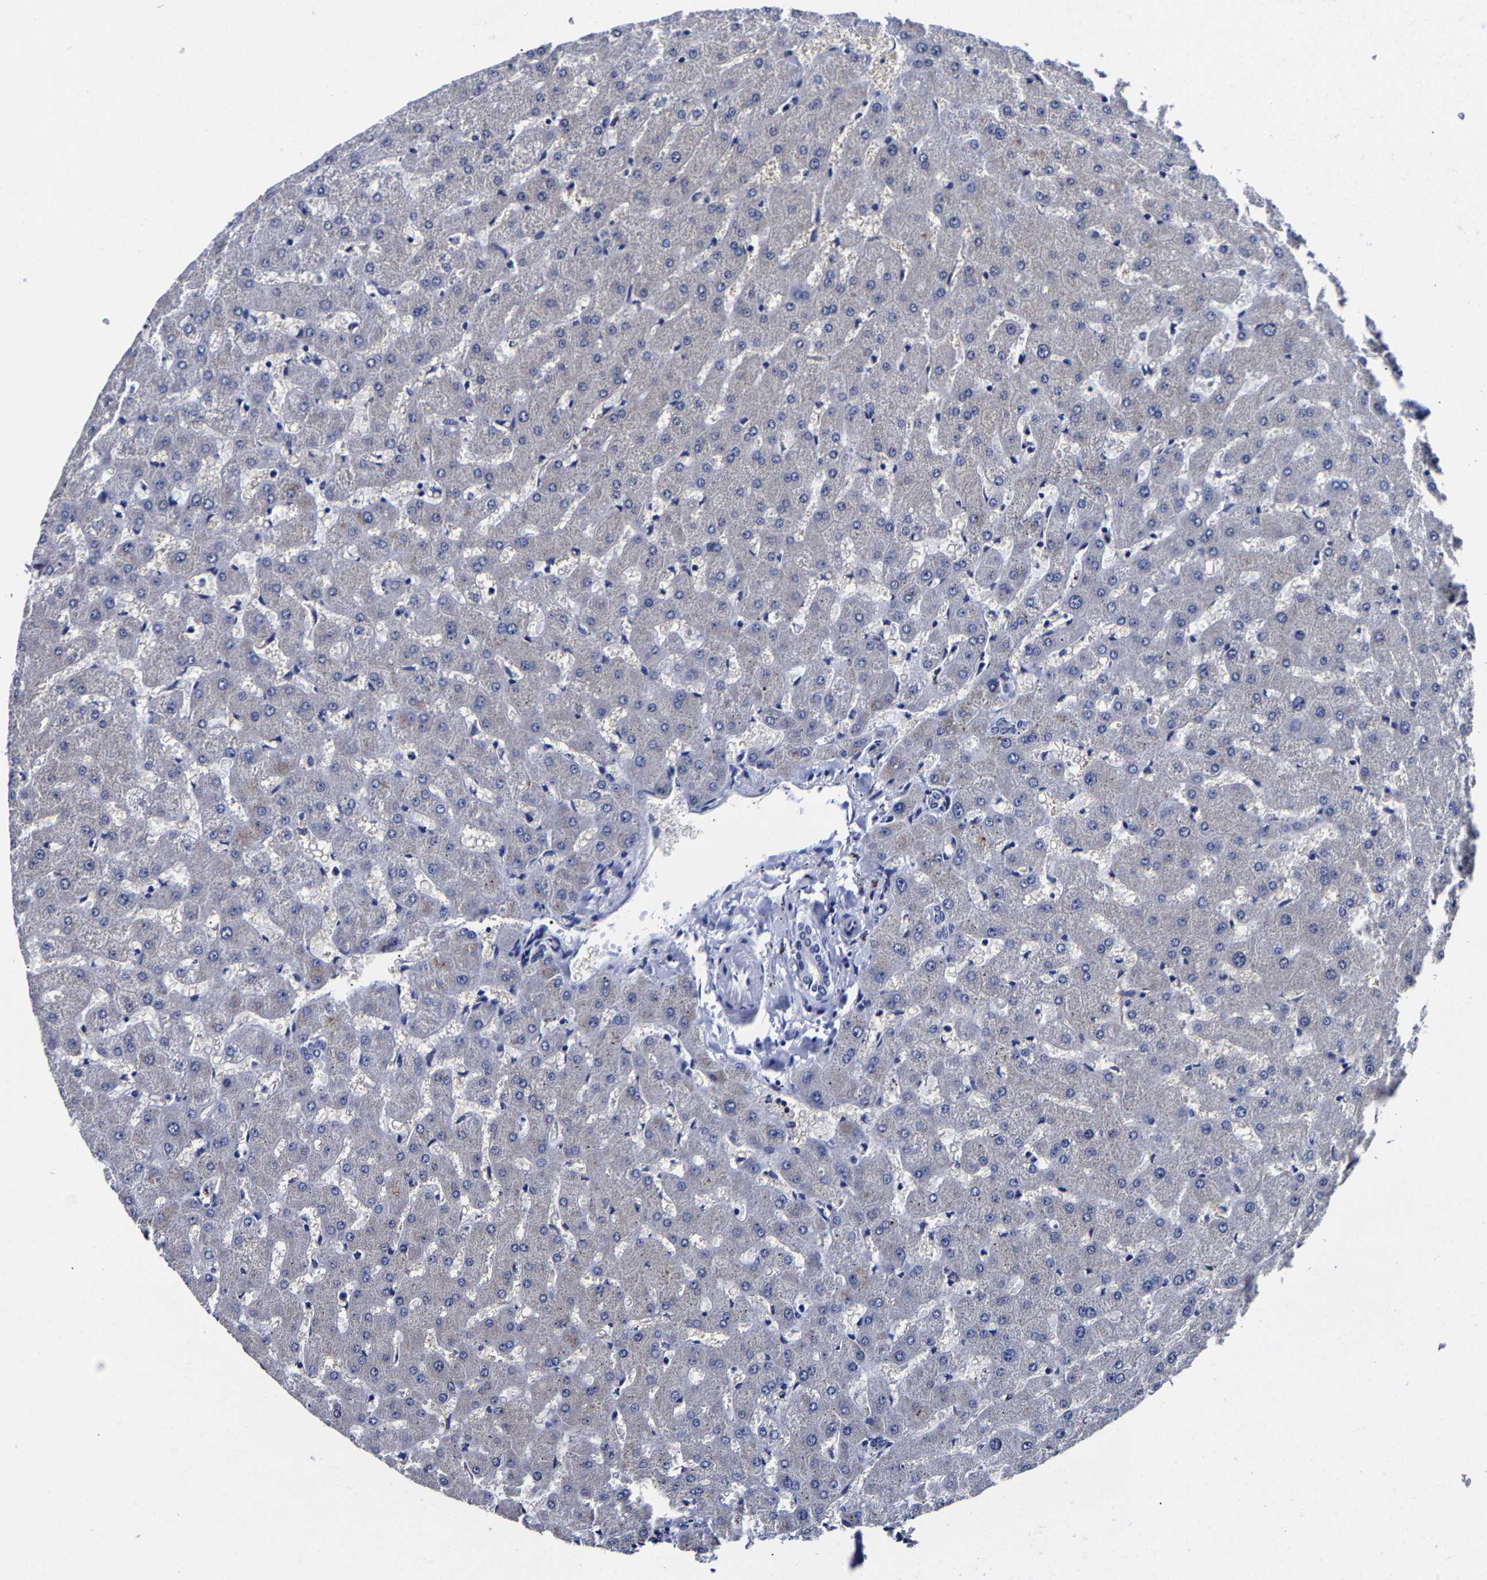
{"staining": {"intensity": "negative", "quantity": "none", "location": "none"}, "tissue": "liver", "cell_type": "Cholangiocytes", "image_type": "normal", "snomed": [{"axis": "morphology", "description": "Normal tissue, NOS"}, {"axis": "topography", "description": "Liver"}], "caption": "Human liver stained for a protein using IHC demonstrates no staining in cholangiocytes.", "gene": "CPA2", "patient": {"sex": "female", "age": 63}}